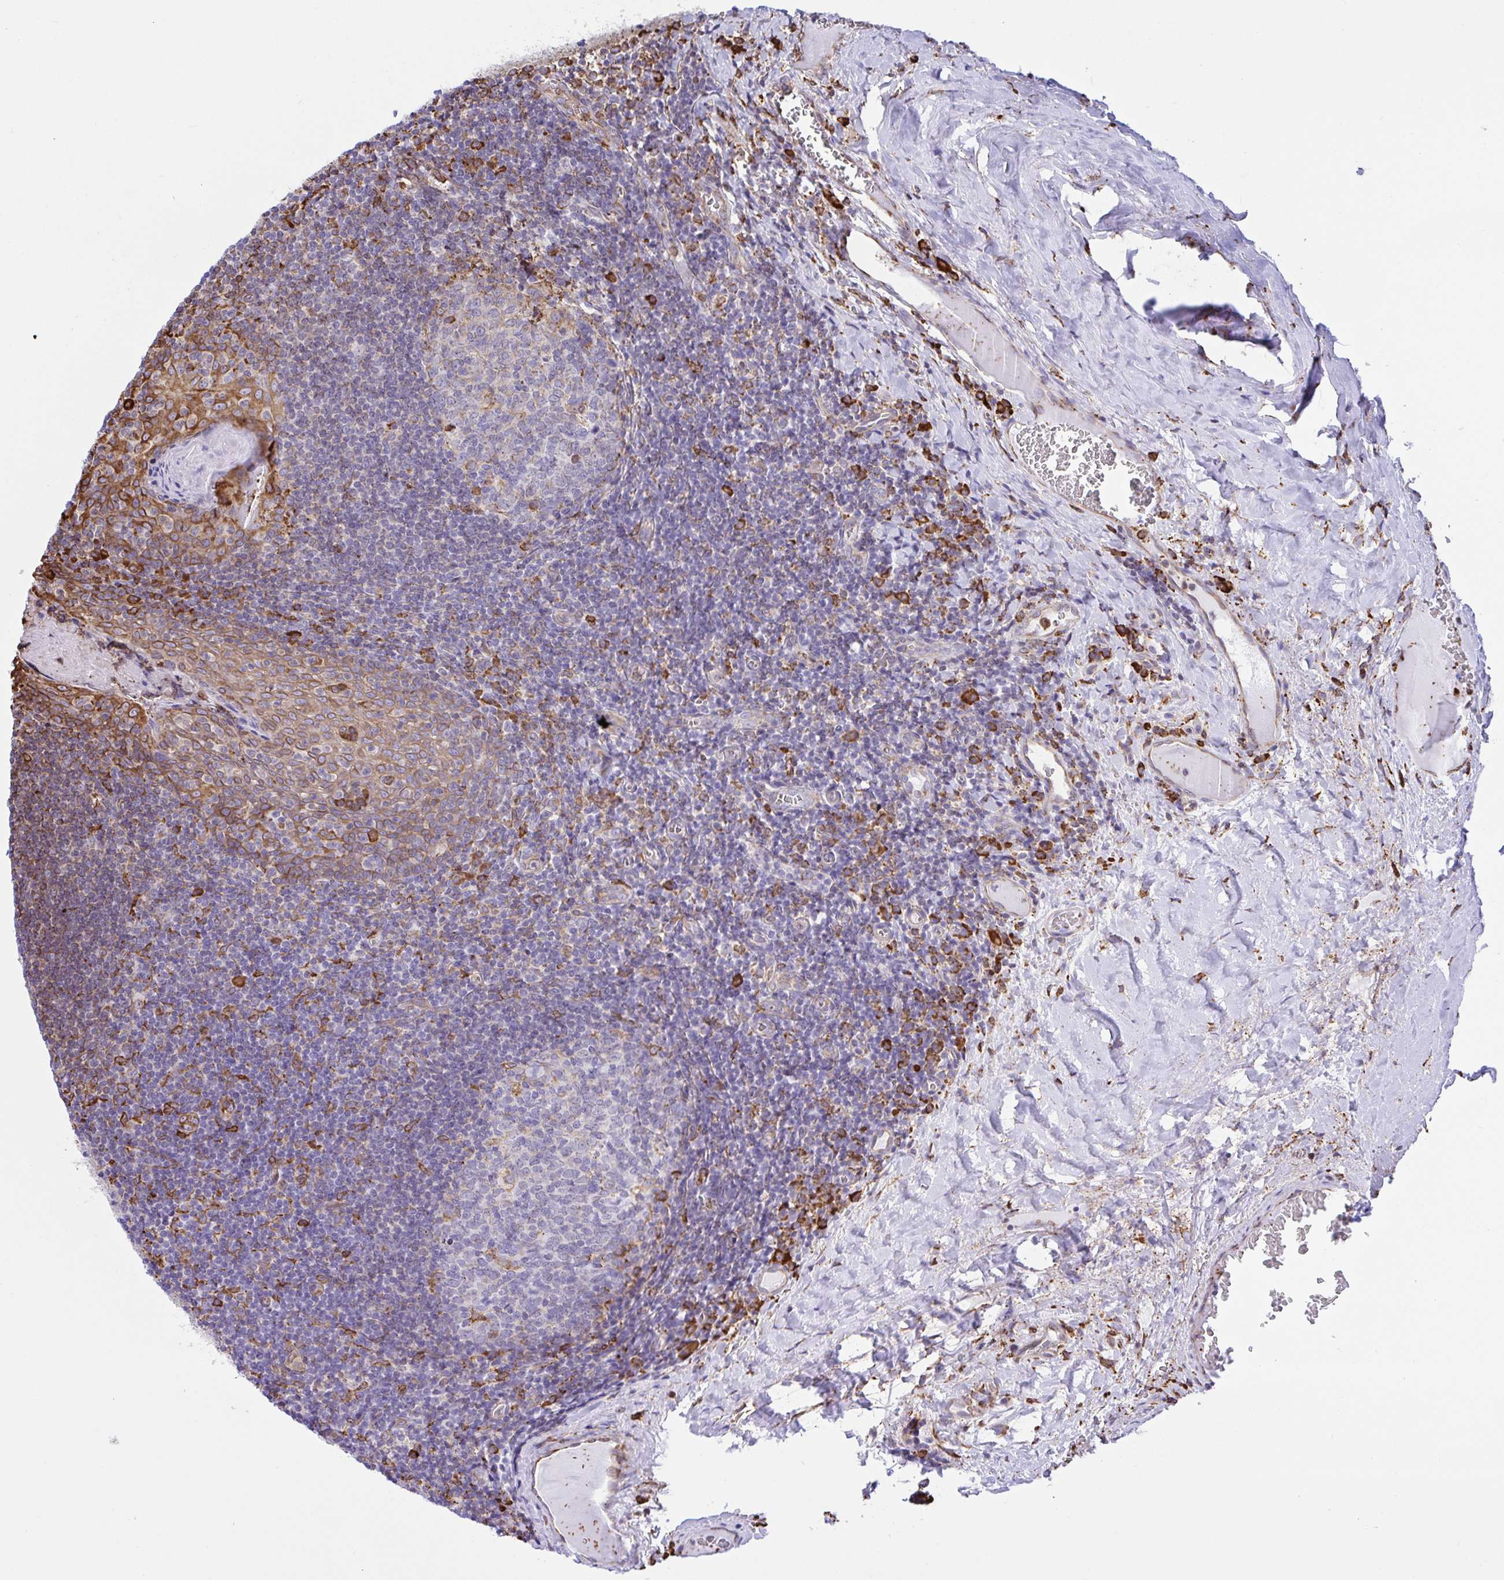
{"staining": {"intensity": "negative", "quantity": "none", "location": "none"}, "tissue": "tonsil", "cell_type": "Germinal center cells", "image_type": "normal", "snomed": [{"axis": "morphology", "description": "Normal tissue, NOS"}, {"axis": "morphology", "description": "Inflammation, NOS"}, {"axis": "topography", "description": "Tonsil"}], "caption": "The micrograph shows no staining of germinal center cells in unremarkable tonsil. (DAB IHC, high magnification).", "gene": "CLGN", "patient": {"sex": "female", "age": 31}}